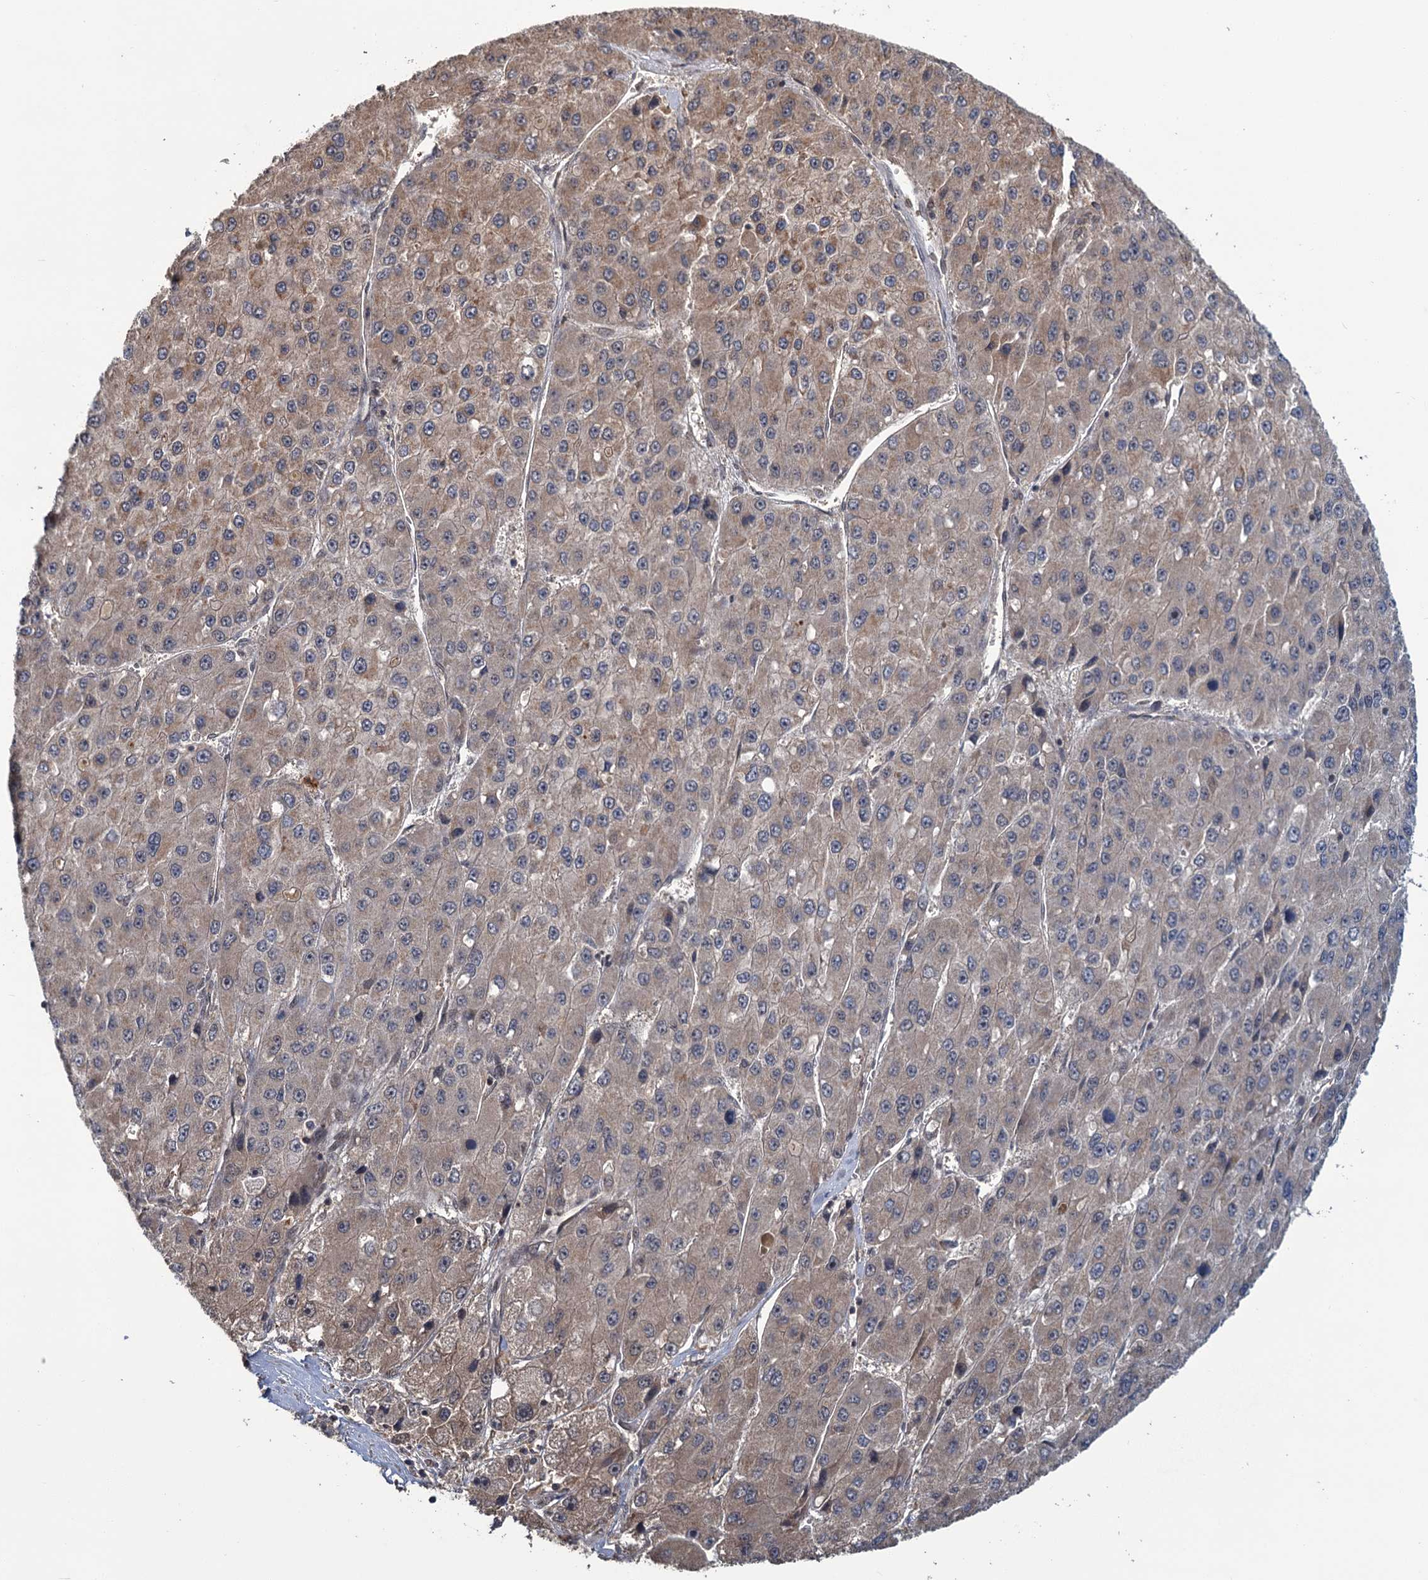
{"staining": {"intensity": "moderate", "quantity": "<25%", "location": "cytoplasmic/membranous"}, "tissue": "liver cancer", "cell_type": "Tumor cells", "image_type": "cancer", "snomed": [{"axis": "morphology", "description": "Carcinoma, Hepatocellular, NOS"}, {"axis": "topography", "description": "Liver"}], "caption": "Immunohistochemistry (IHC) staining of liver cancer (hepatocellular carcinoma), which displays low levels of moderate cytoplasmic/membranous expression in approximately <25% of tumor cells indicating moderate cytoplasmic/membranous protein positivity. The staining was performed using DAB (brown) for protein detection and nuclei were counterstained in hematoxylin (blue).", "gene": "KANSL2", "patient": {"sex": "female", "age": 73}}